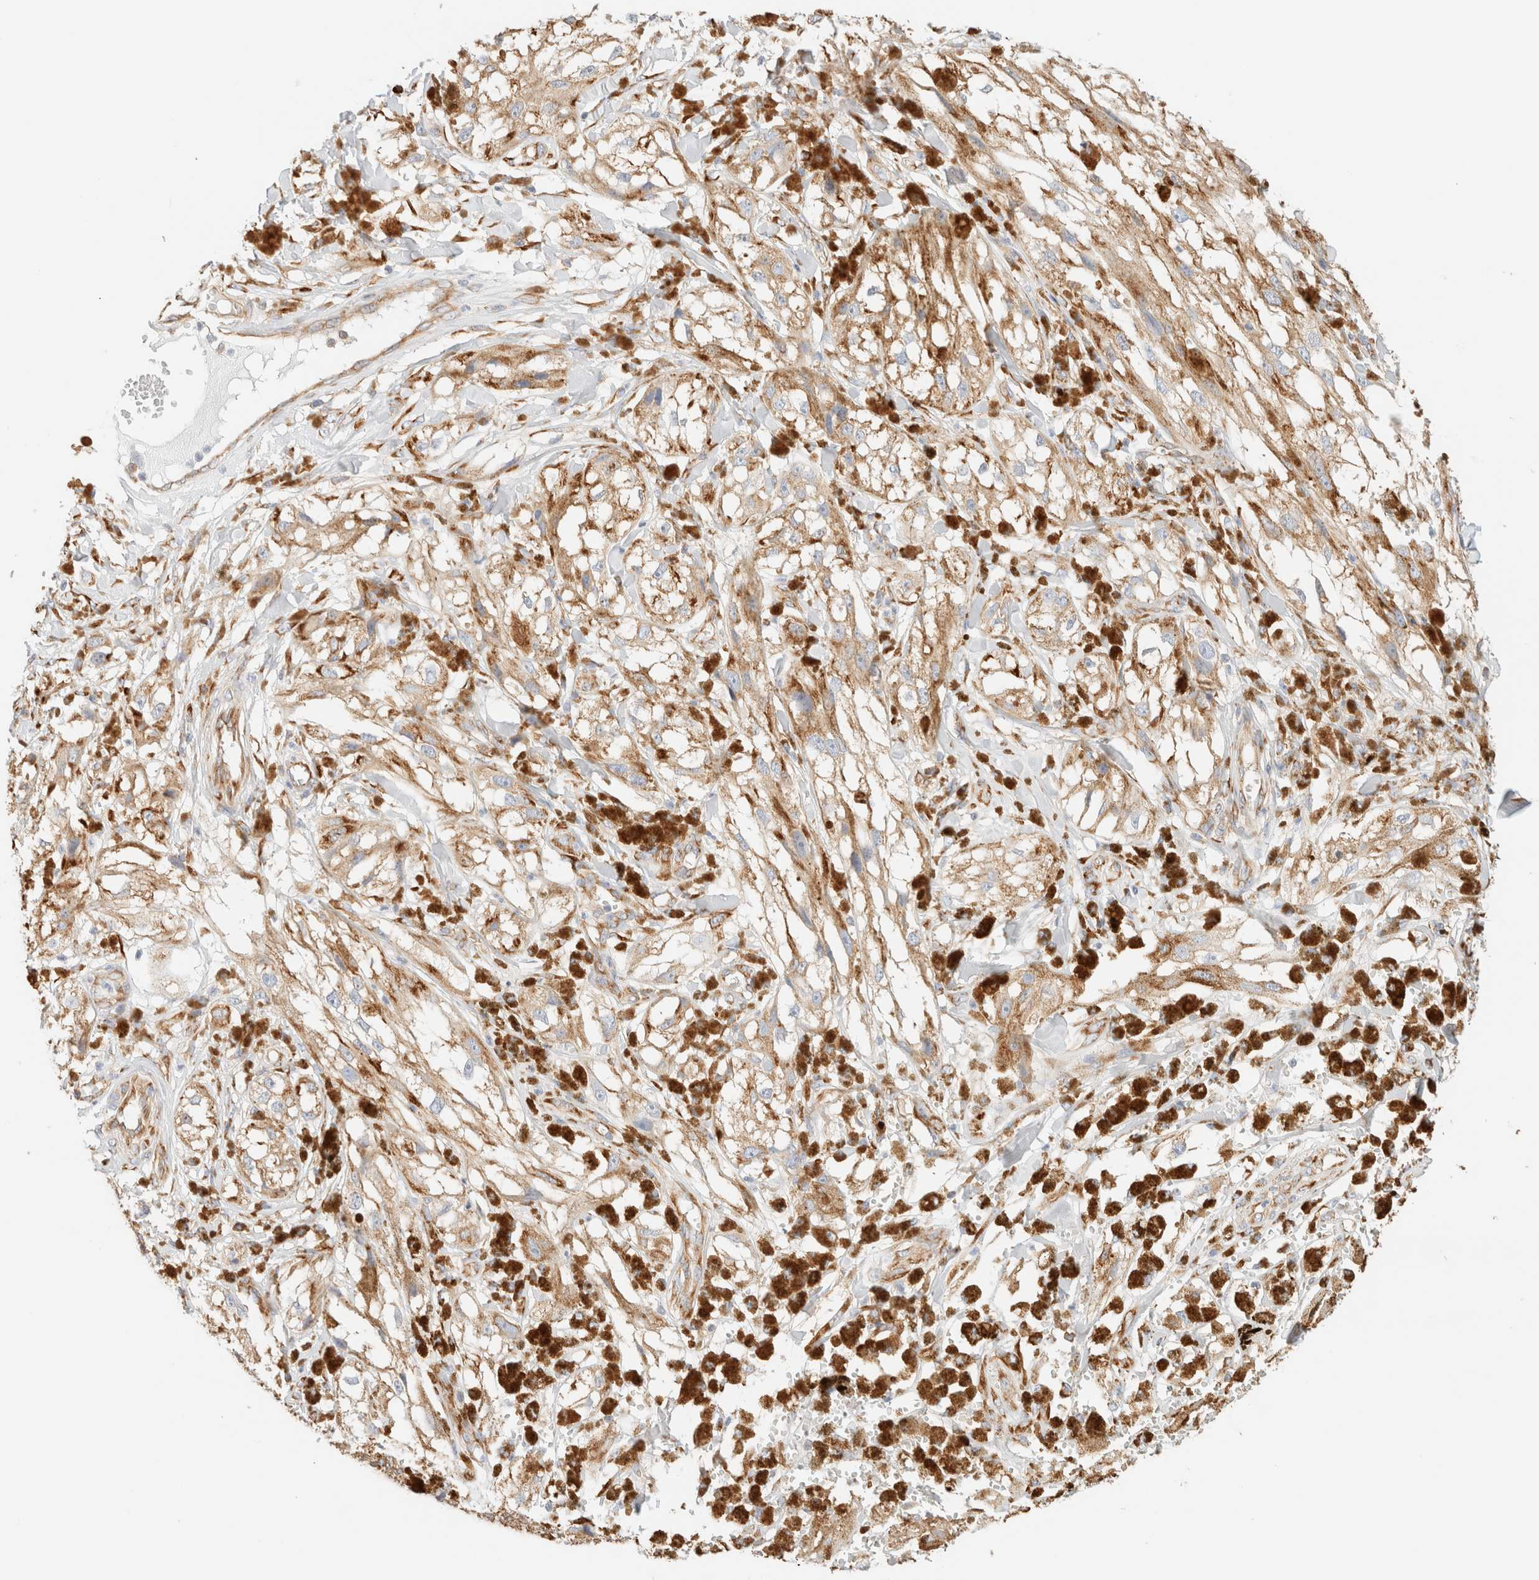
{"staining": {"intensity": "moderate", "quantity": ">75%", "location": "cytoplasmic/membranous"}, "tissue": "melanoma", "cell_type": "Tumor cells", "image_type": "cancer", "snomed": [{"axis": "morphology", "description": "Malignant melanoma, NOS"}, {"axis": "topography", "description": "Skin"}], "caption": "The photomicrograph exhibits a brown stain indicating the presence of a protein in the cytoplasmic/membranous of tumor cells in melanoma.", "gene": "ZC2HC1A", "patient": {"sex": "male", "age": 88}}